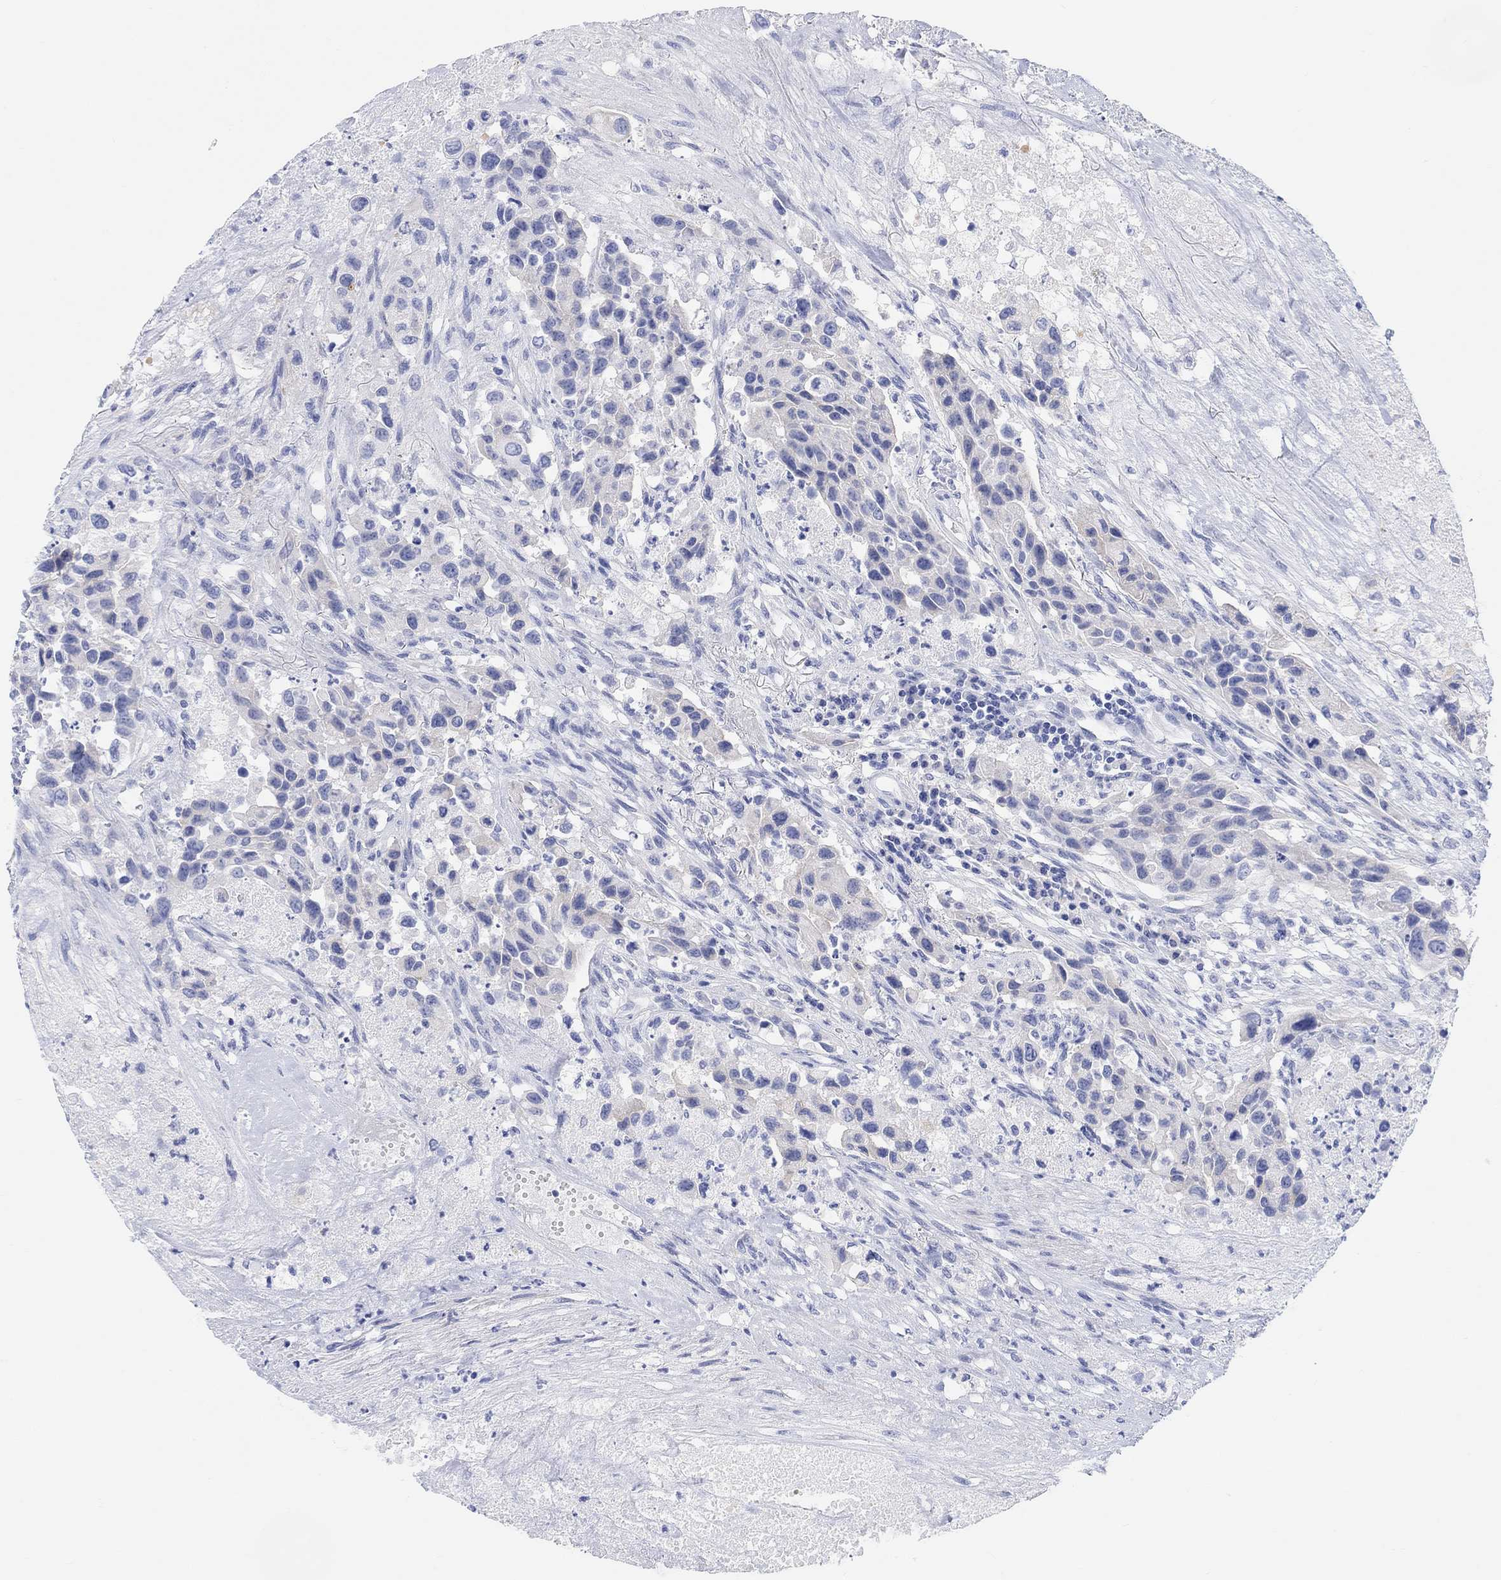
{"staining": {"intensity": "negative", "quantity": "none", "location": "none"}, "tissue": "urothelial cancer", "cell_type": "Tumor cells", "image_type": "cancer", "snomed": [{"axis": "morphology", "description": "Urothelial carcinoma, High grade"}, {"axis": "topography", "description": "Urinary bladder"}], "caption": "Urothelial cancer was stained to show a protein in brown. There is no significant expression in tumor cells.", "gene": "XIRP2", "patient": {"sex": "female", "age": 73}}